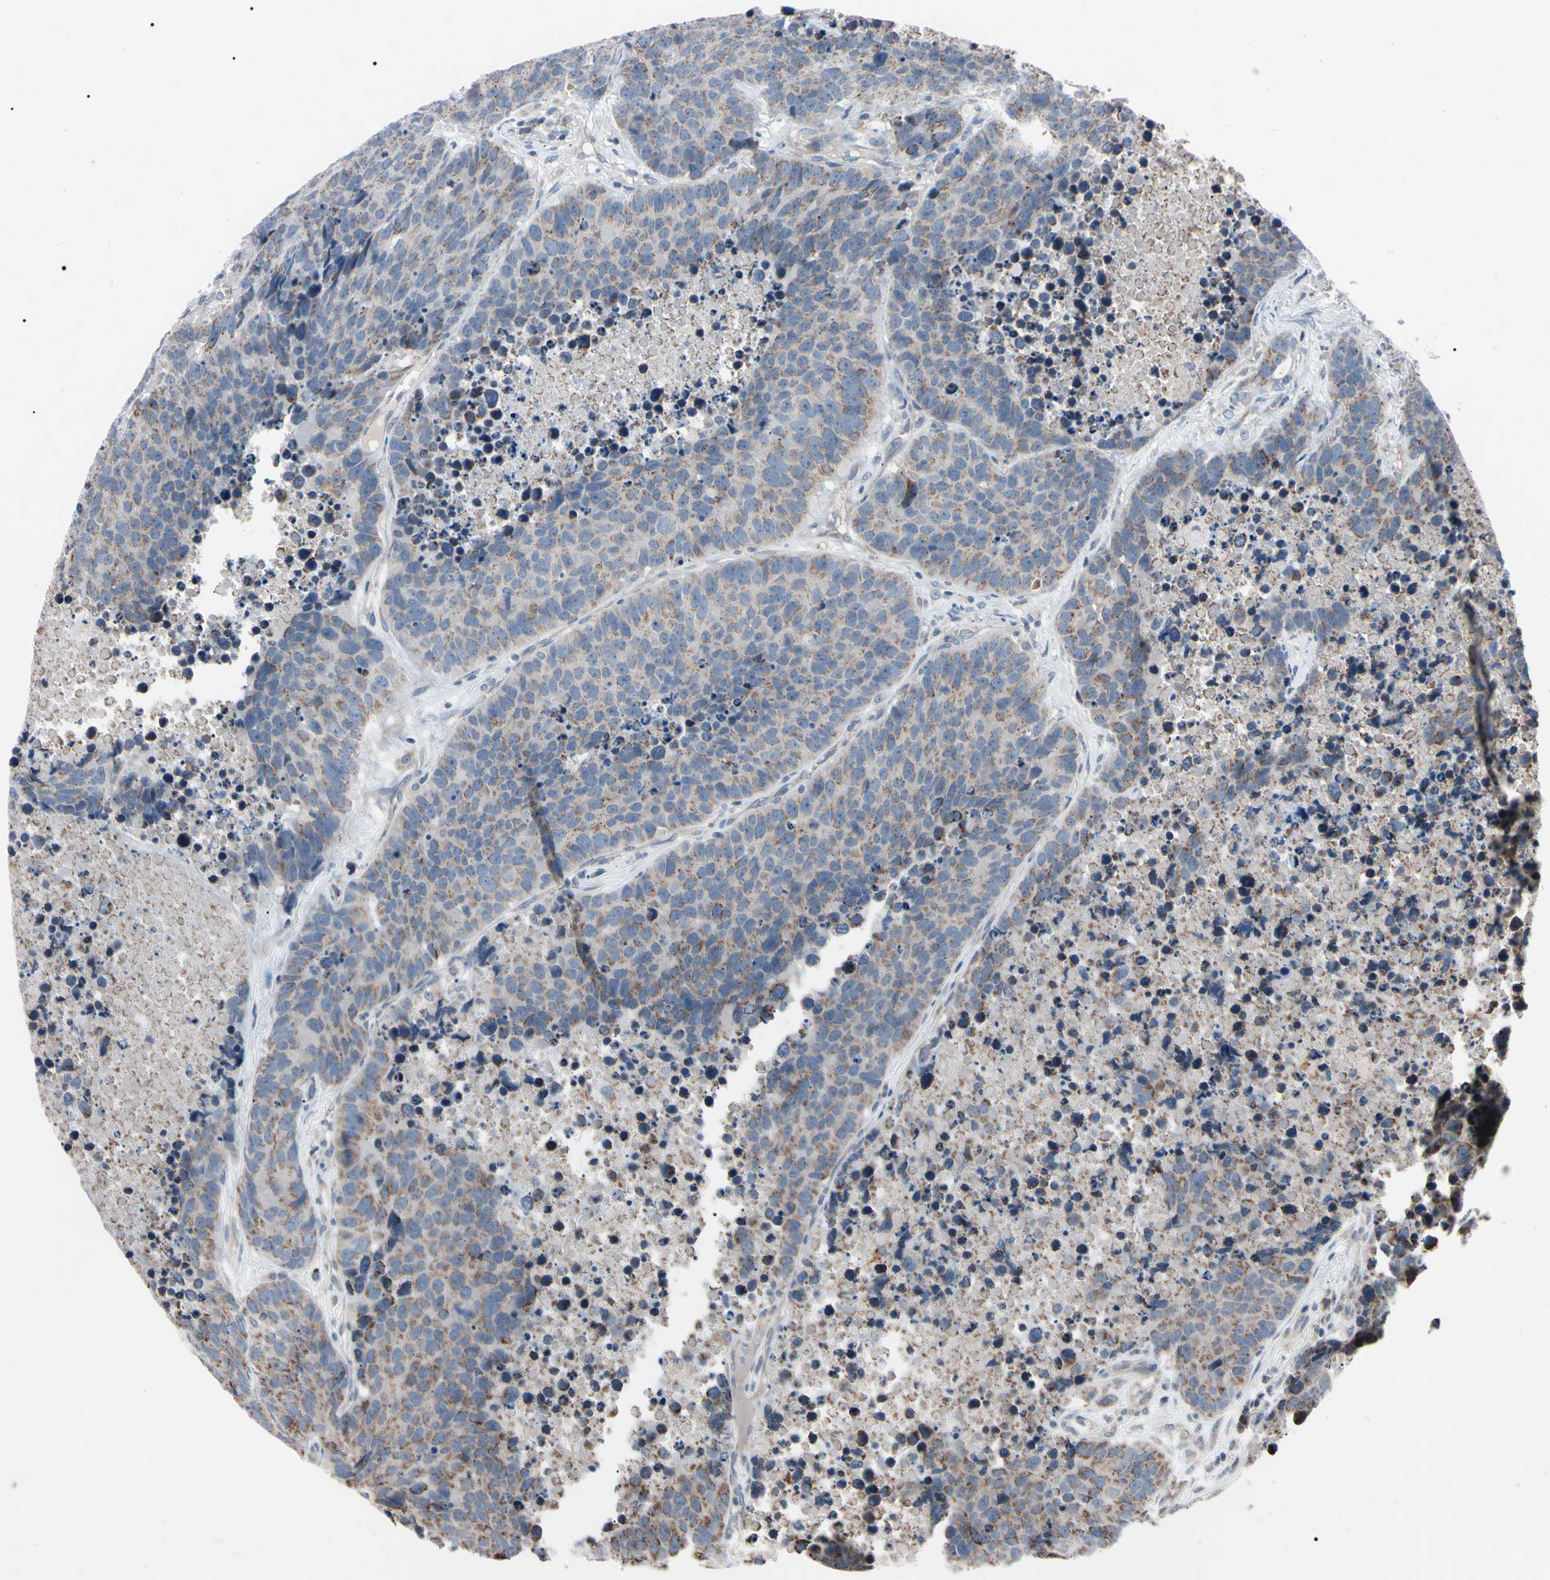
{"staining": {"intensity": "negative", "quantity": "none", "location": "none"}, "tissue": "carcinoid", "cell_type": "Tumor cells", "image_type": "cancer", "snomed": [{"axis": "morphology", "description": "Carcinoid, malignant, NOS"}, {"axis": "topography", "description": "Lung"}], "caption": "A high-resolution micrograph shows immunohistochemistry staining of carcinoid, which exhibits no significant staining in tumor cells.", "gene": "TNFRSF1A", "patient": {"sex": "male", "age": 60}}